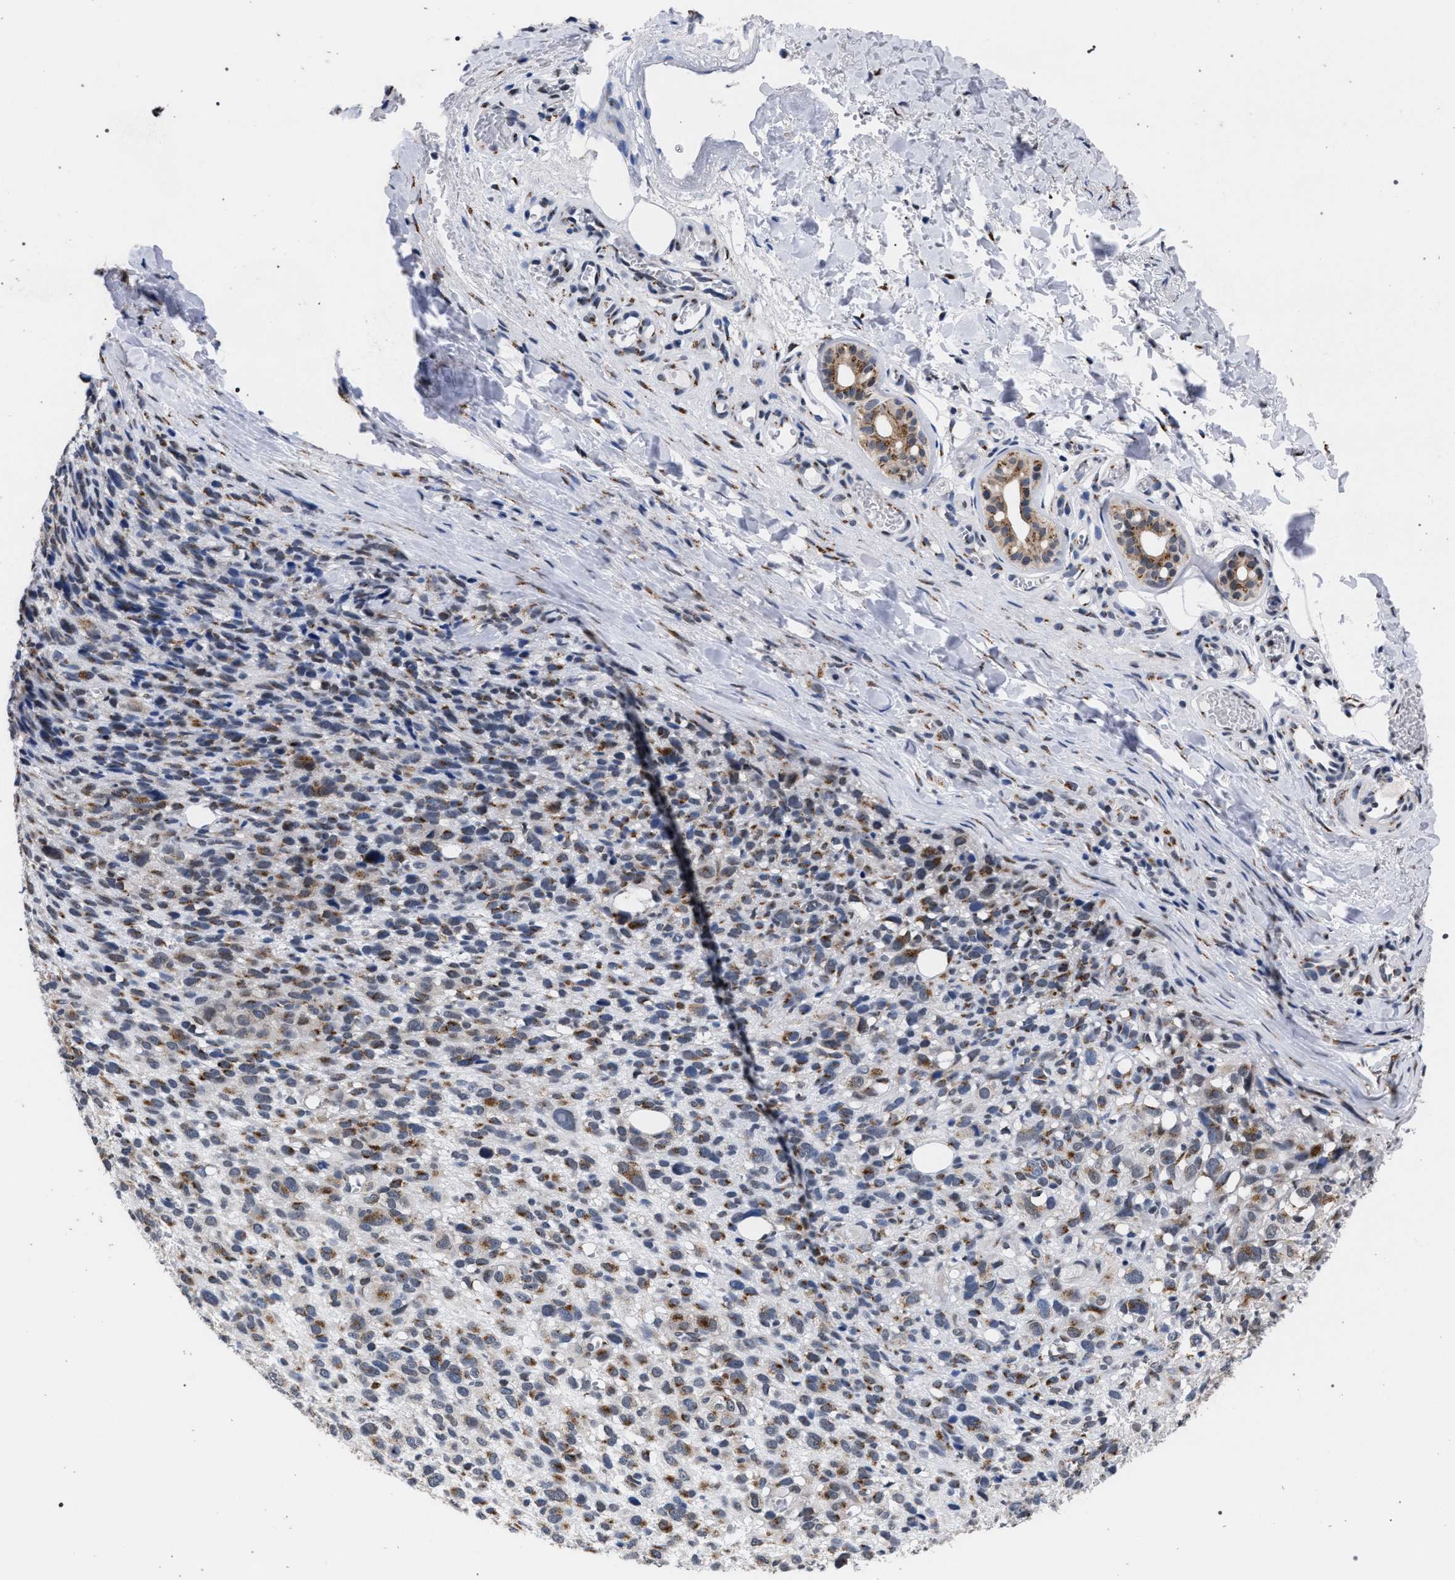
{"staining": {"intensity": "moderate", "quantity": ">75%", "location": "cytoplasmic/membranous"}, "tissue": "melanoma", "cell_type": "Tumor cells", "image_type": "cancer", "snomed": [{"axis": "morphology", "description": "Malignant melanoma, NOS"}, {"axis": "topography", "description": "Skin"}], "caption": "The histopathology image displays a brown stain indicating the presence of a protein in the cytoplasmic/membranous of tumor cells in melanoma.", "gene": "GOLGA2", "patient": {"sex": "female", "age": 55}}